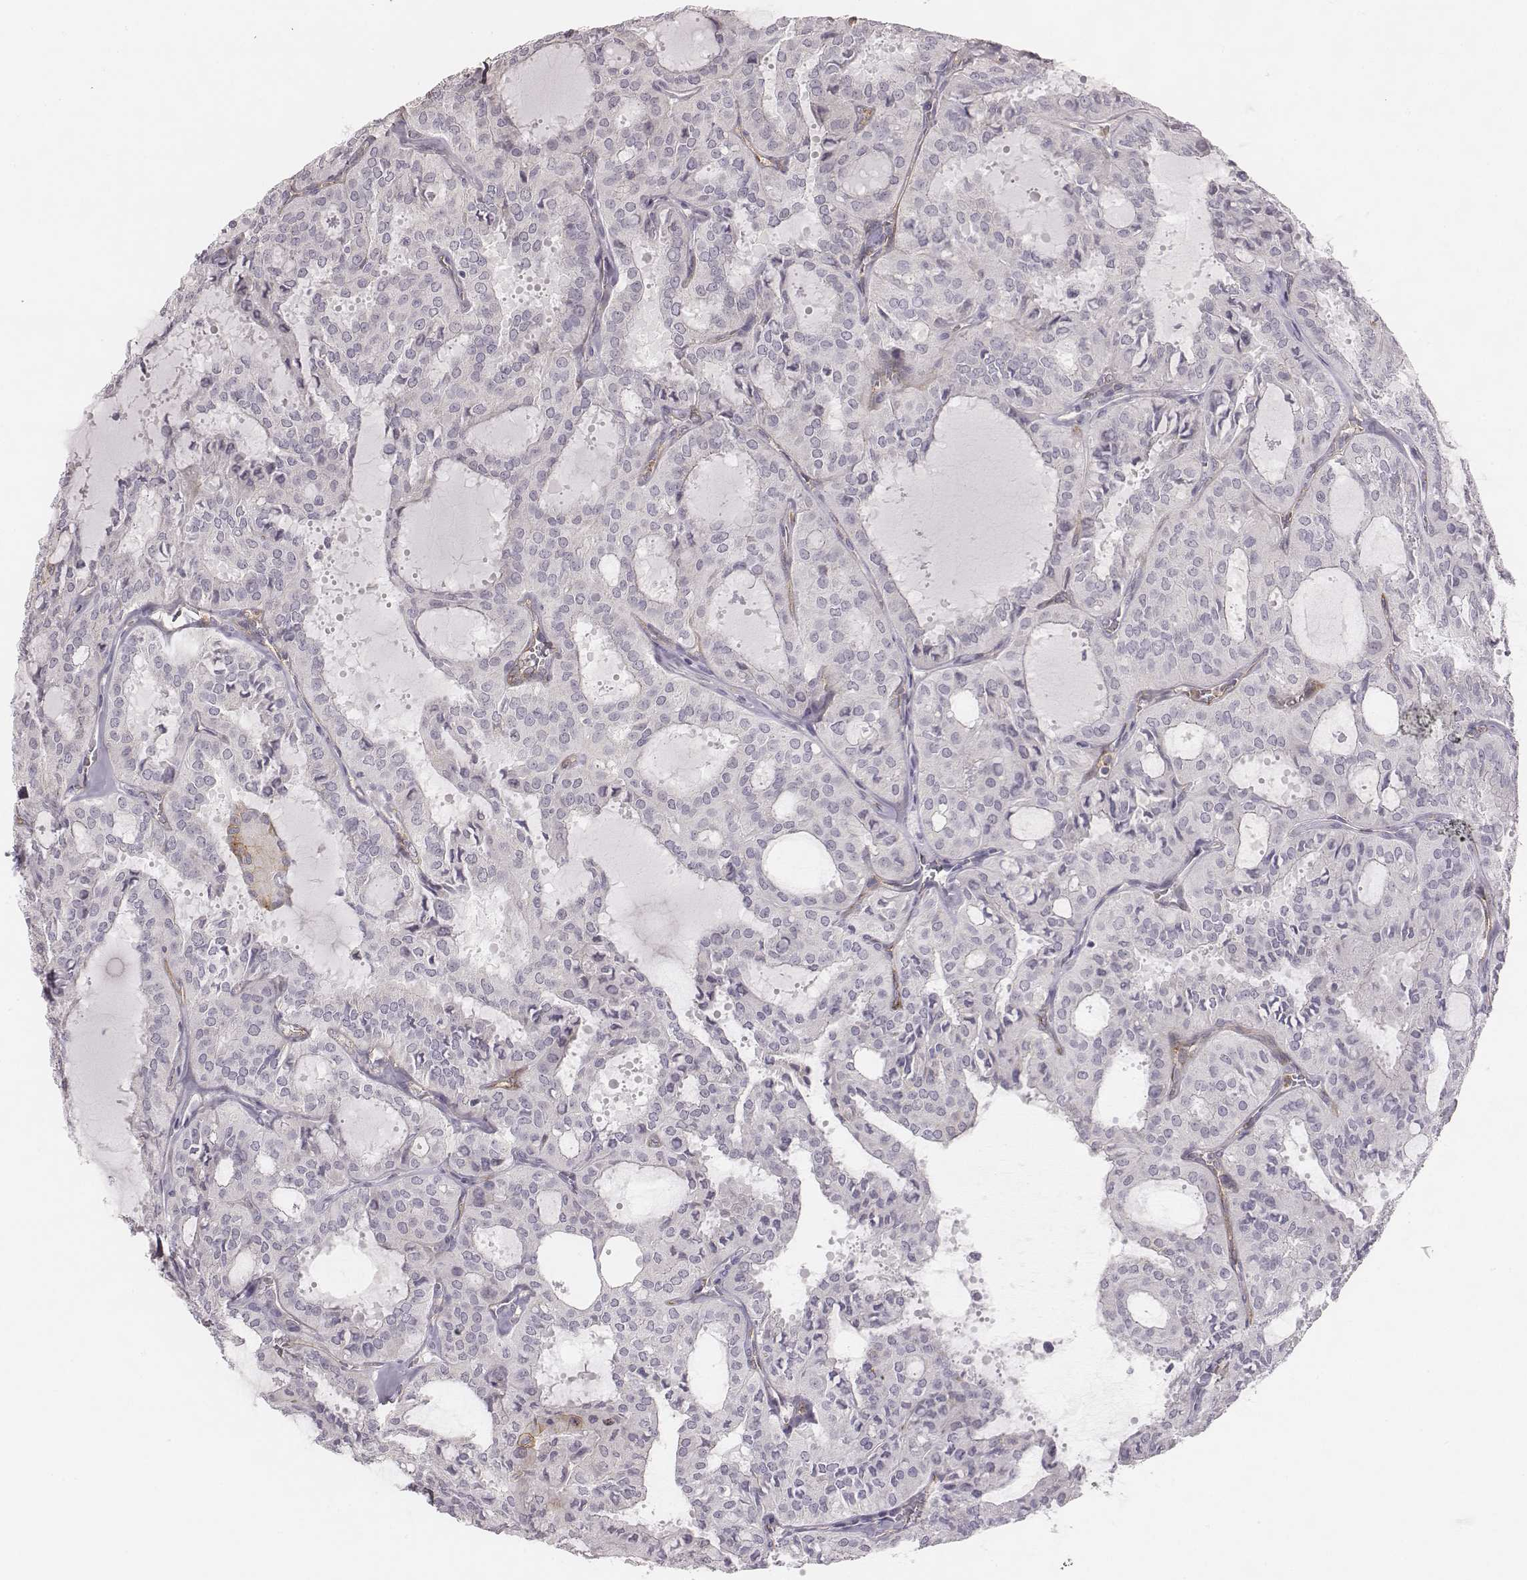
{"staining": {"intensity": "negative", "quantity": "none", "location": "none"}, "tissue": "thyroid cancer", "cell_type": "Tumor cells", "image_type": "cancer", "snomed": [{"axis": "morphology", "description": "Follicular adenoma carcinoma, NOS"}, {"axis": "topography", "description": "Thyroid gland"}], "caption": "Immunohistochemistry (IHC) histopathology image of neoplastic tissue: human thyroid follicular adenoma carcinoma stained with DAB (3,3'-diaminobenzidine) shows no significant protein positivity in tumor cells.", "gene": "KCNJ12", "patient": {"sex": "male", "age": 75}}